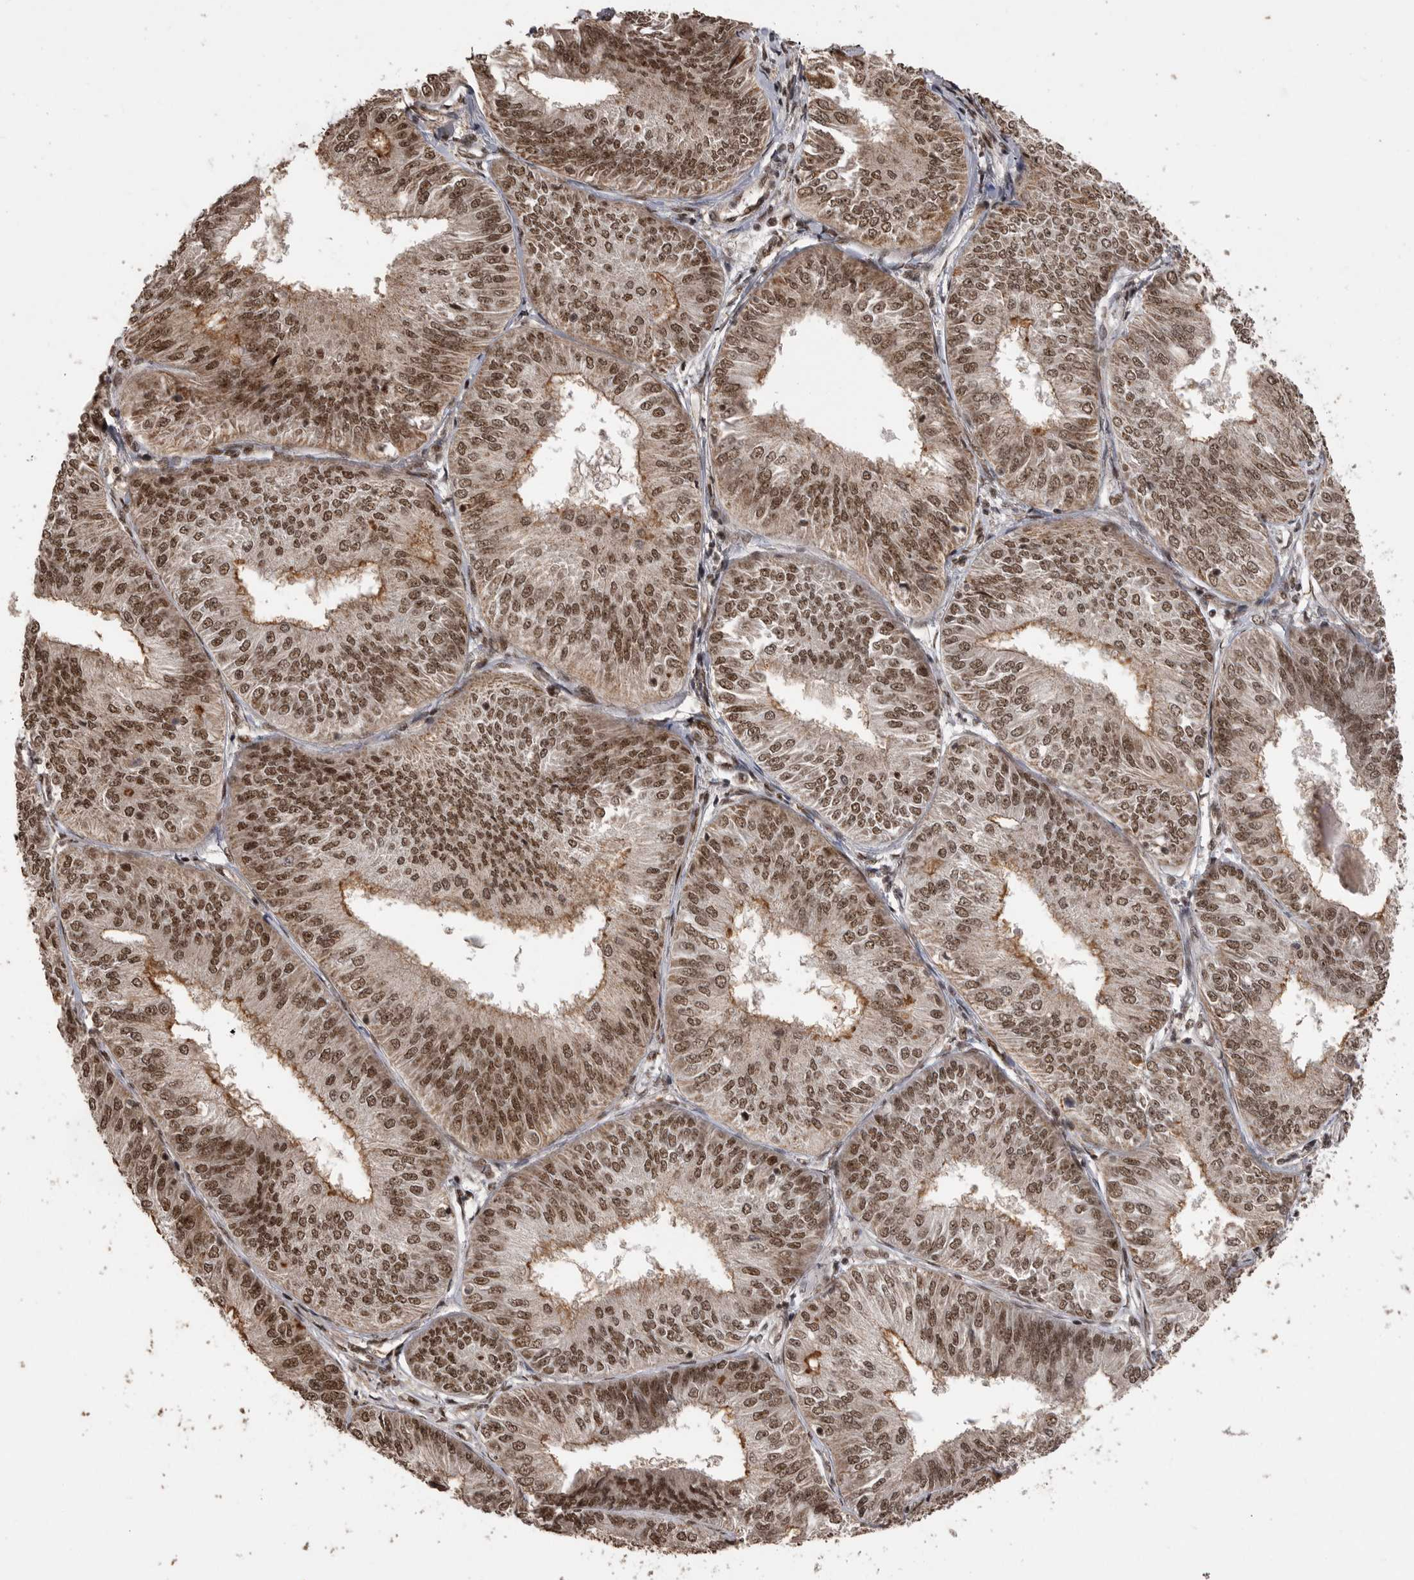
{"staining": {"intensity": "moderate", "quantity": ">75%", "location": "nuclear"}, "tissue": "endometrial cancer", "cell_type": "Tumor cells", "image_type": "cancer", "snomed": [{"axis": "morphology", "description": "Adenocarcinoma, NOS"}, {"axis": "topography", "description": "Endometrium"}], "caption": "Protein expression analysis of human endometrial cancer (adenocarcinoma) reveals moderate nuclear positivity in approximately >75% of tumor cells. Using DAB (3,3'-diaminobenzidine) (brown) and hematoxylin (blue) stains, captured at high magnification using brightfield microscopy.", "gene": "PPP1R8", "patient": {"sex": "female", "age": 58}}